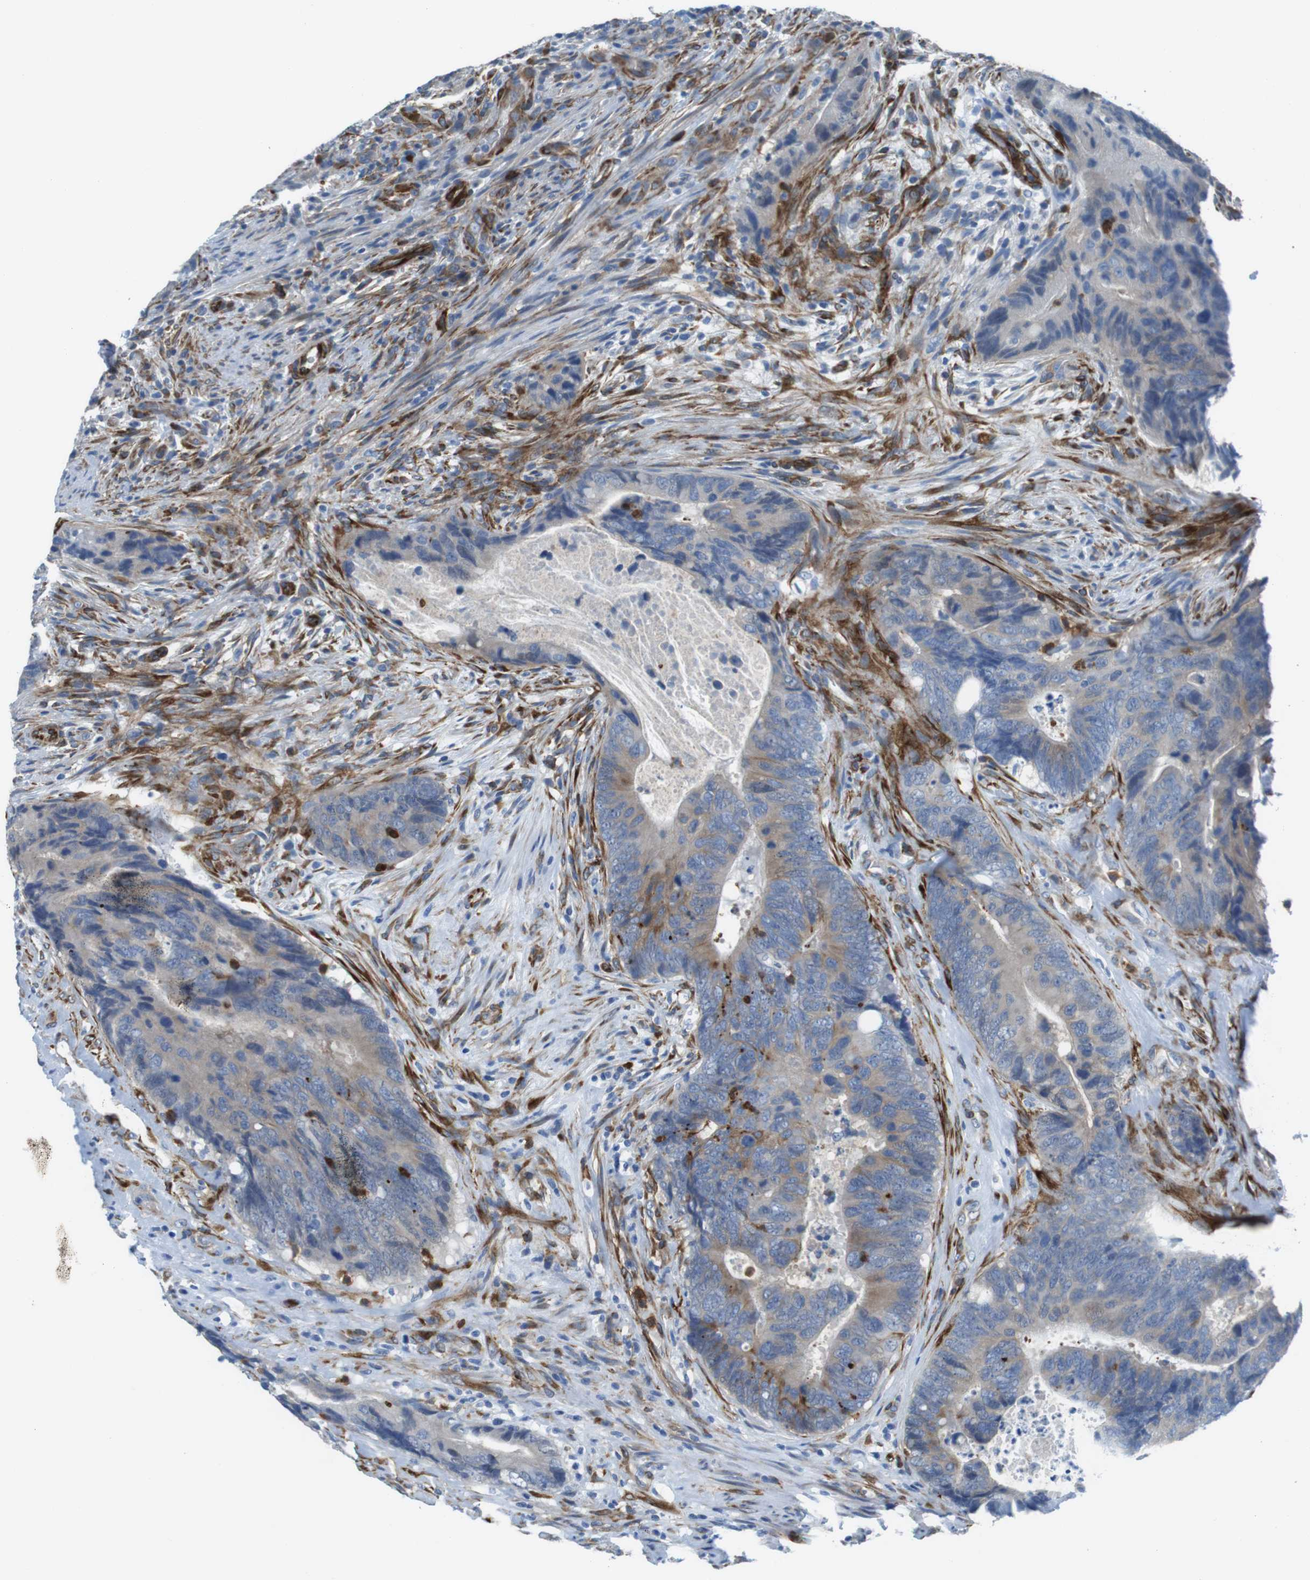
{"staining": {"intensity": "moderate", "quantity": "<25%", "location": "cytoplasmic/membranous"}, "tissue": "colorectal cancer", "cell_type": "Tumor cells", "image_type": "cancer", "snomed": [{"axis": "morphology", "description": "Normal tissue, NOS"}, {"axis": "morphology", "description": "Adenocarcinoma, NOS"}, {"axis": "topography", "description": "Colon"}], "caption": "The immunohistochemical stain highlights moderate cytoplasmic/membranous staining in tumor cells of colorectal cancer (adenocarcinoma) tissue.", "gene": "EMP2", "patient": {"sex": "male", "age": 56}}